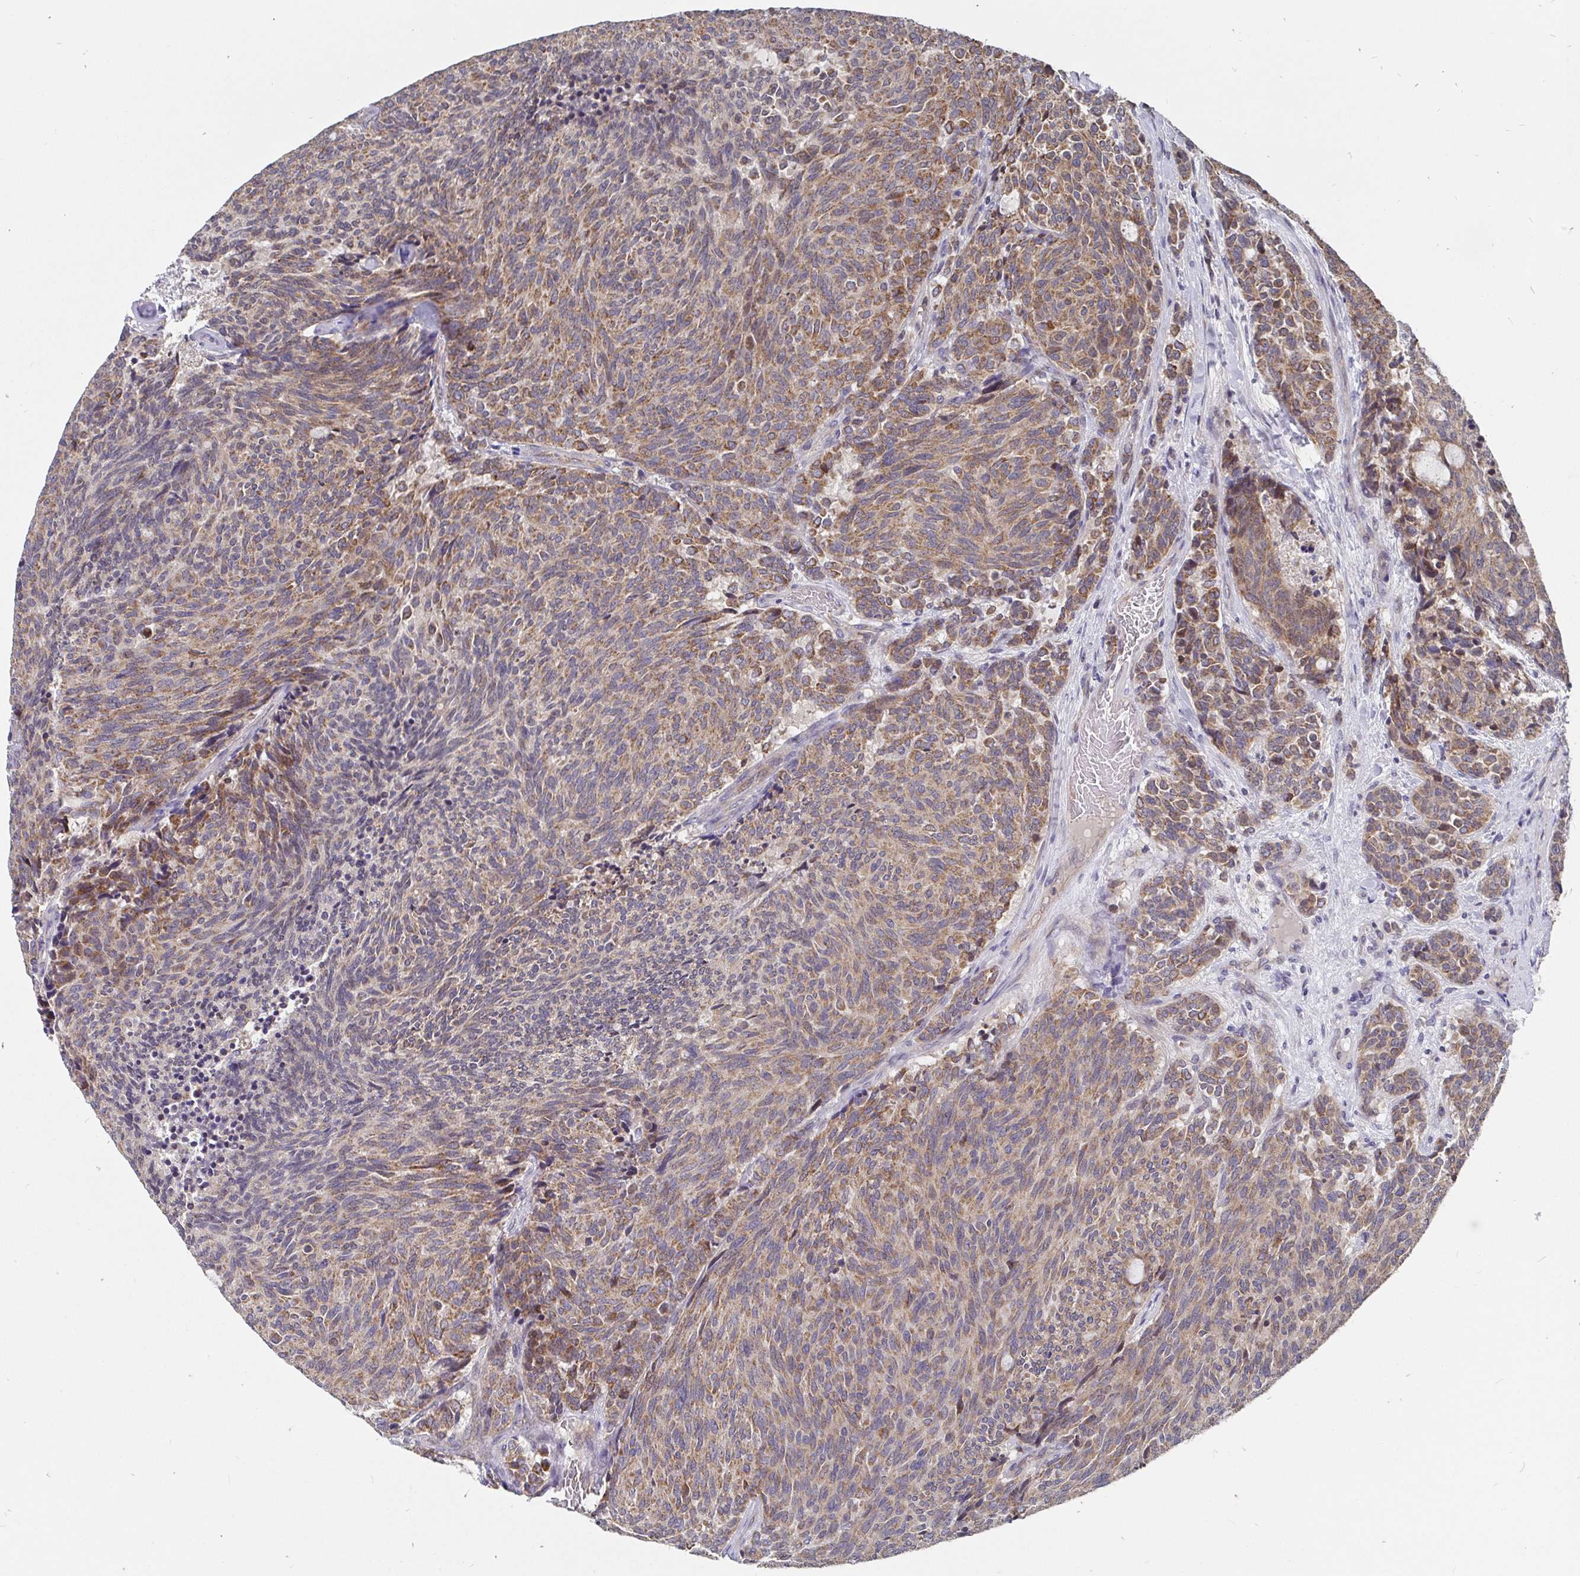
{"staining": {"intensity": "moderate", "quantity": ">75%", "location": "cytoplasmic/membranous"}, "tissue": "carcinoid", "cell_type": "Tumor cells", "image_type": "cancer", "snomed": [{"axis": "morphology", "description": "Carcinoid, malignant, NOS"}, {"axis": "topography", "description": "Pancreas"}], "caption": "Immunohistochemical staining of malignant carcinoid reveals medium levels of moderate cytoplasmic/membranous staining in approximately >75% of tumor cells. The staining is performed using DAB (3,3'-diaminobenzidine) brown chromogen to label protein expression. The nuclei are counter-stained blue using hematoxylin.", "gene": "PDF", "patient": {"sex": "female", "age": 54}}